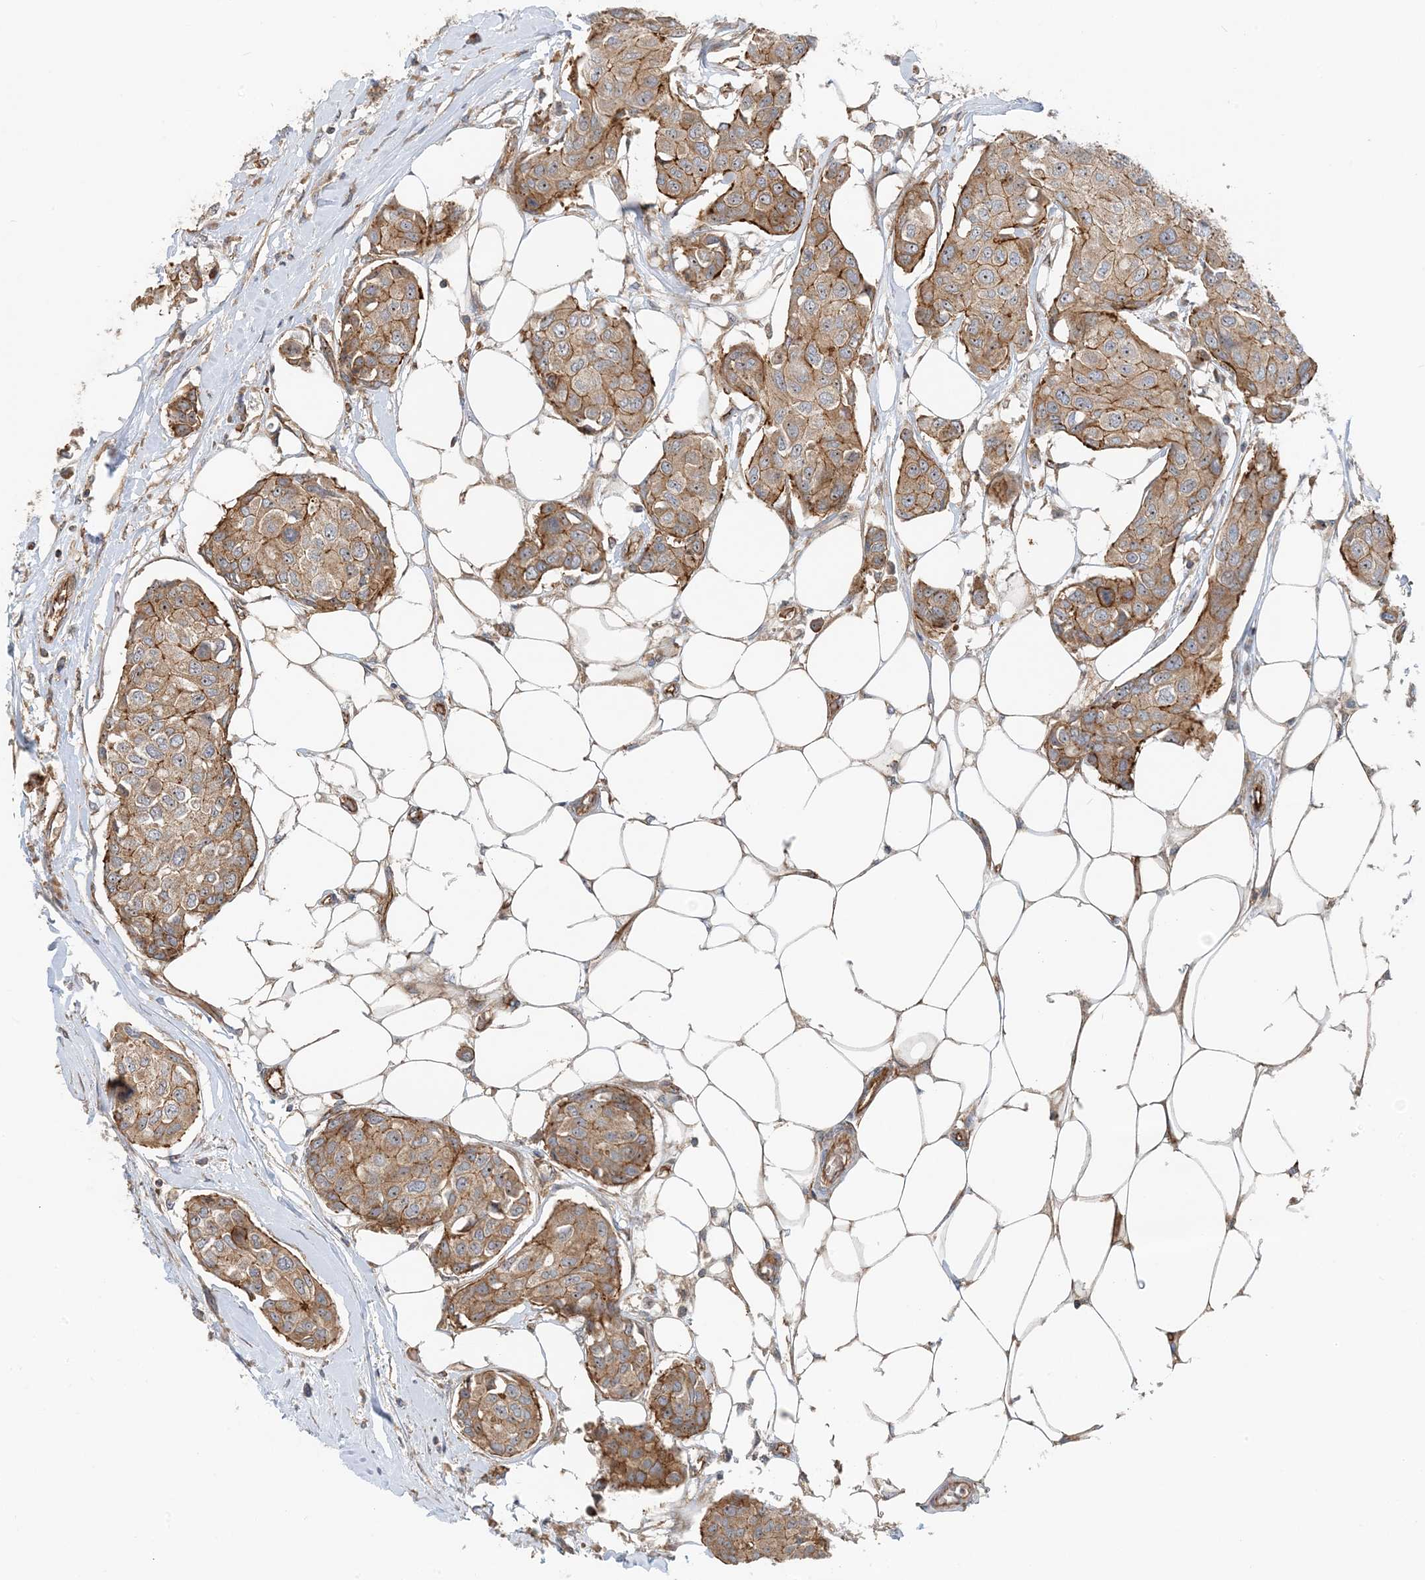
{"staining": {"intensity": "moderate", "quantity": ">75%", "location": "cytoplasmic/membranous"}, "tissue": "breast cancer", "cell_type": "Tumor cells", "image_type": "cancer", "snomed": [{"axis": "morphology", "description": "Duct carcinoma"}, {"axis": "topography", "description": "Breast"}], "caption": "An immunohistochemistry (IHC) histopathology image of tumor tissue is shown. Protein staining in brown highlights moderate cytoplasmic/membranous positivity in invasive ductal carcinoma (breast) within tumor cells.", "gene": "MYL5", "patient": {"sex": "female", "age": 80}}